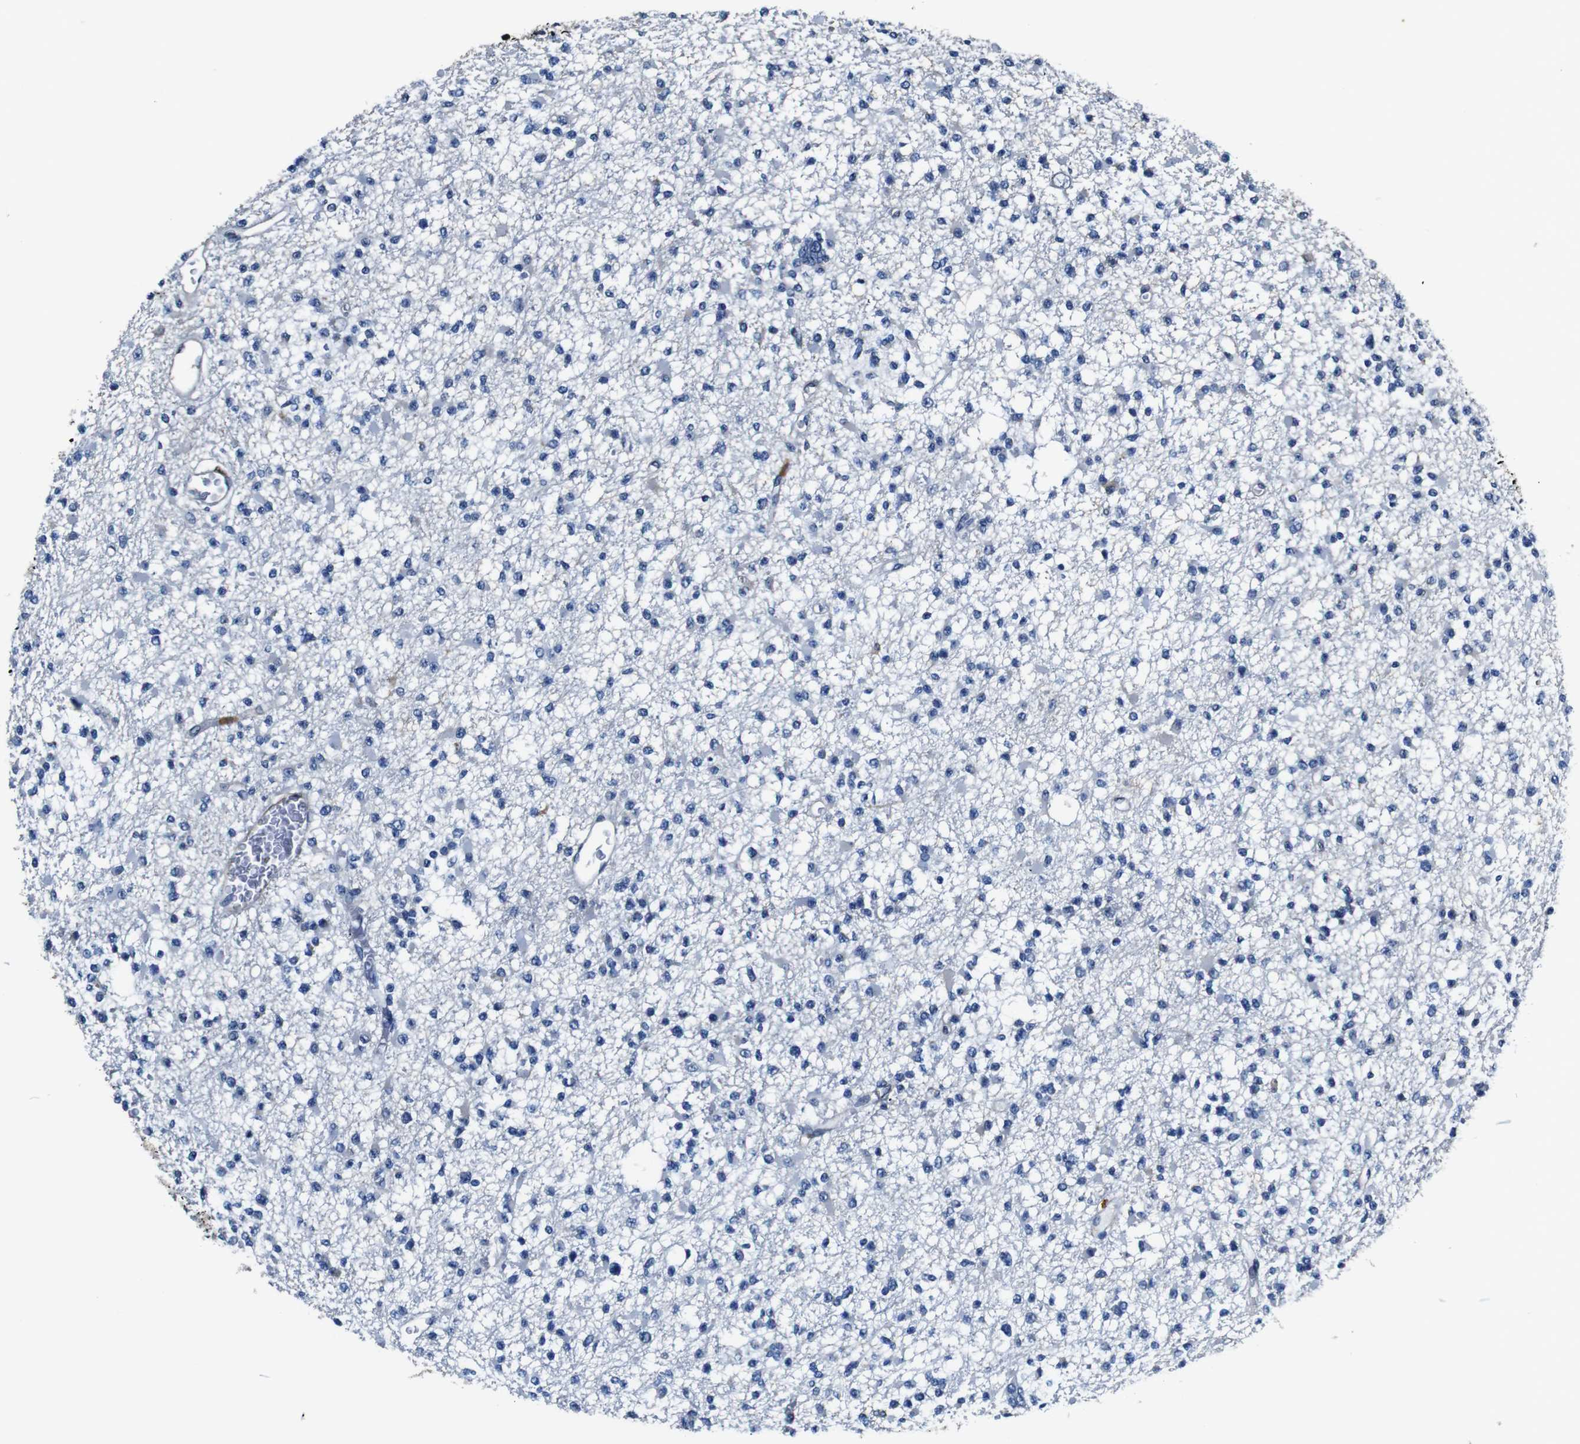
{"staining": {"intensity": "negative", "quantity": "none", "location": "none"}, "tissue": "glioma", "cell_type": "Tumor cells", "image_type": "cancer", "snomed": [{"axis": "morphology", "description": "Glioma, malignant, Low grade"}, {"axis": "topography", "description": "Brain"}], "caption": "A high-resolution histopathology image shows immunohistochemistry (IHC) staining of low-grade glioma (malignant), which shows no significant positivity in tumor cells. Nuclei are stained in blue.", "gene": "ANXA1", "patient": {"sex": "female", "age": 22}}